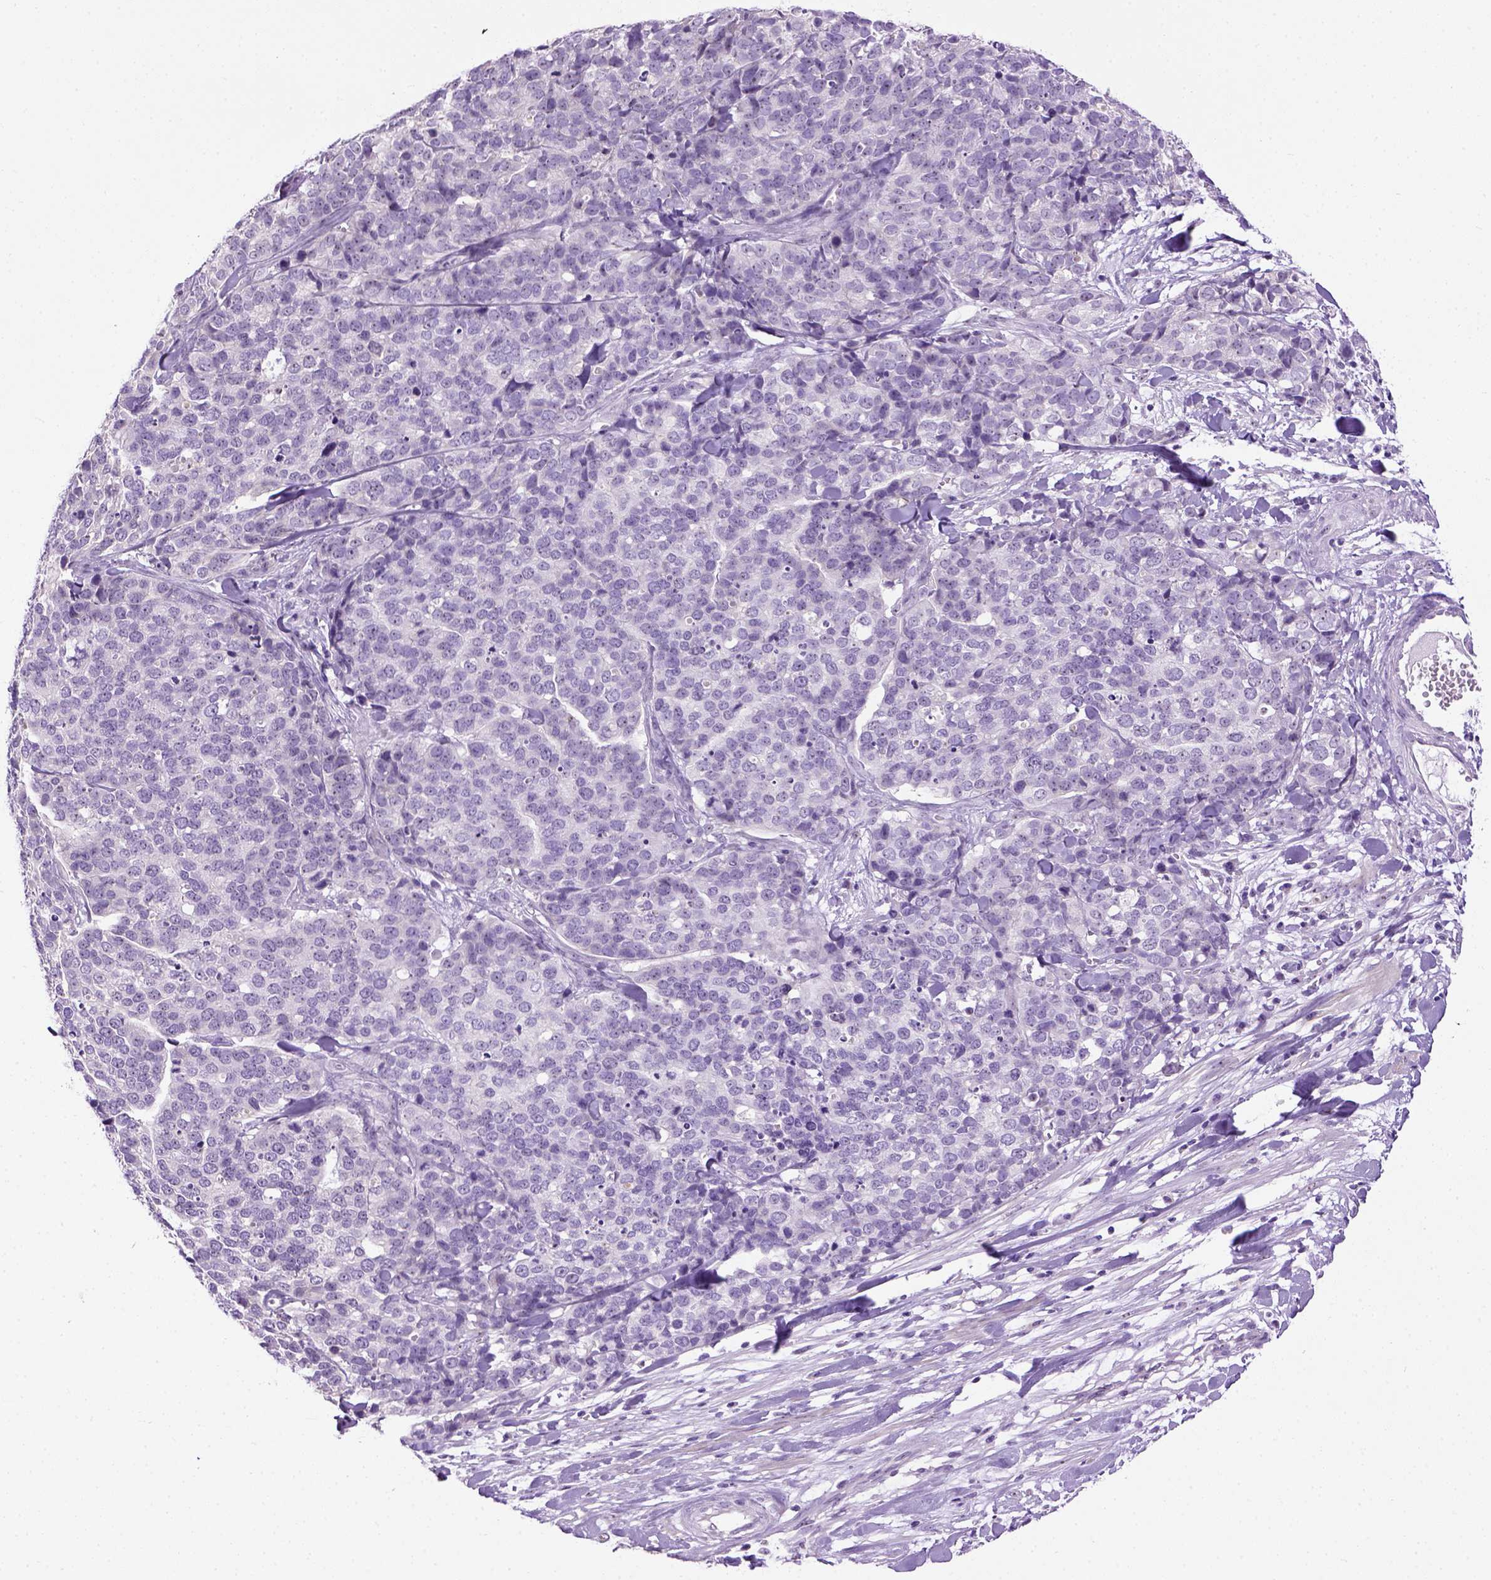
{"staining": {"intensity": "negative", "quantity": "none", "location": "none"}, "tissue": "ovarian cancer", "cell_type": "Tumor cells", "image_type": "cancer", "snomed": [{"axis": "morphology", "description": "Carcinoma, endometroid"}, {"axis": "topography", "description": "Ovary"}], "caption": "A micrograph of human ovarian cancer (endometroid carcinoma) is negative for staining in tumor cells.", "gene": "UTP4", "patient": {"sex": "female", "age": 65}}